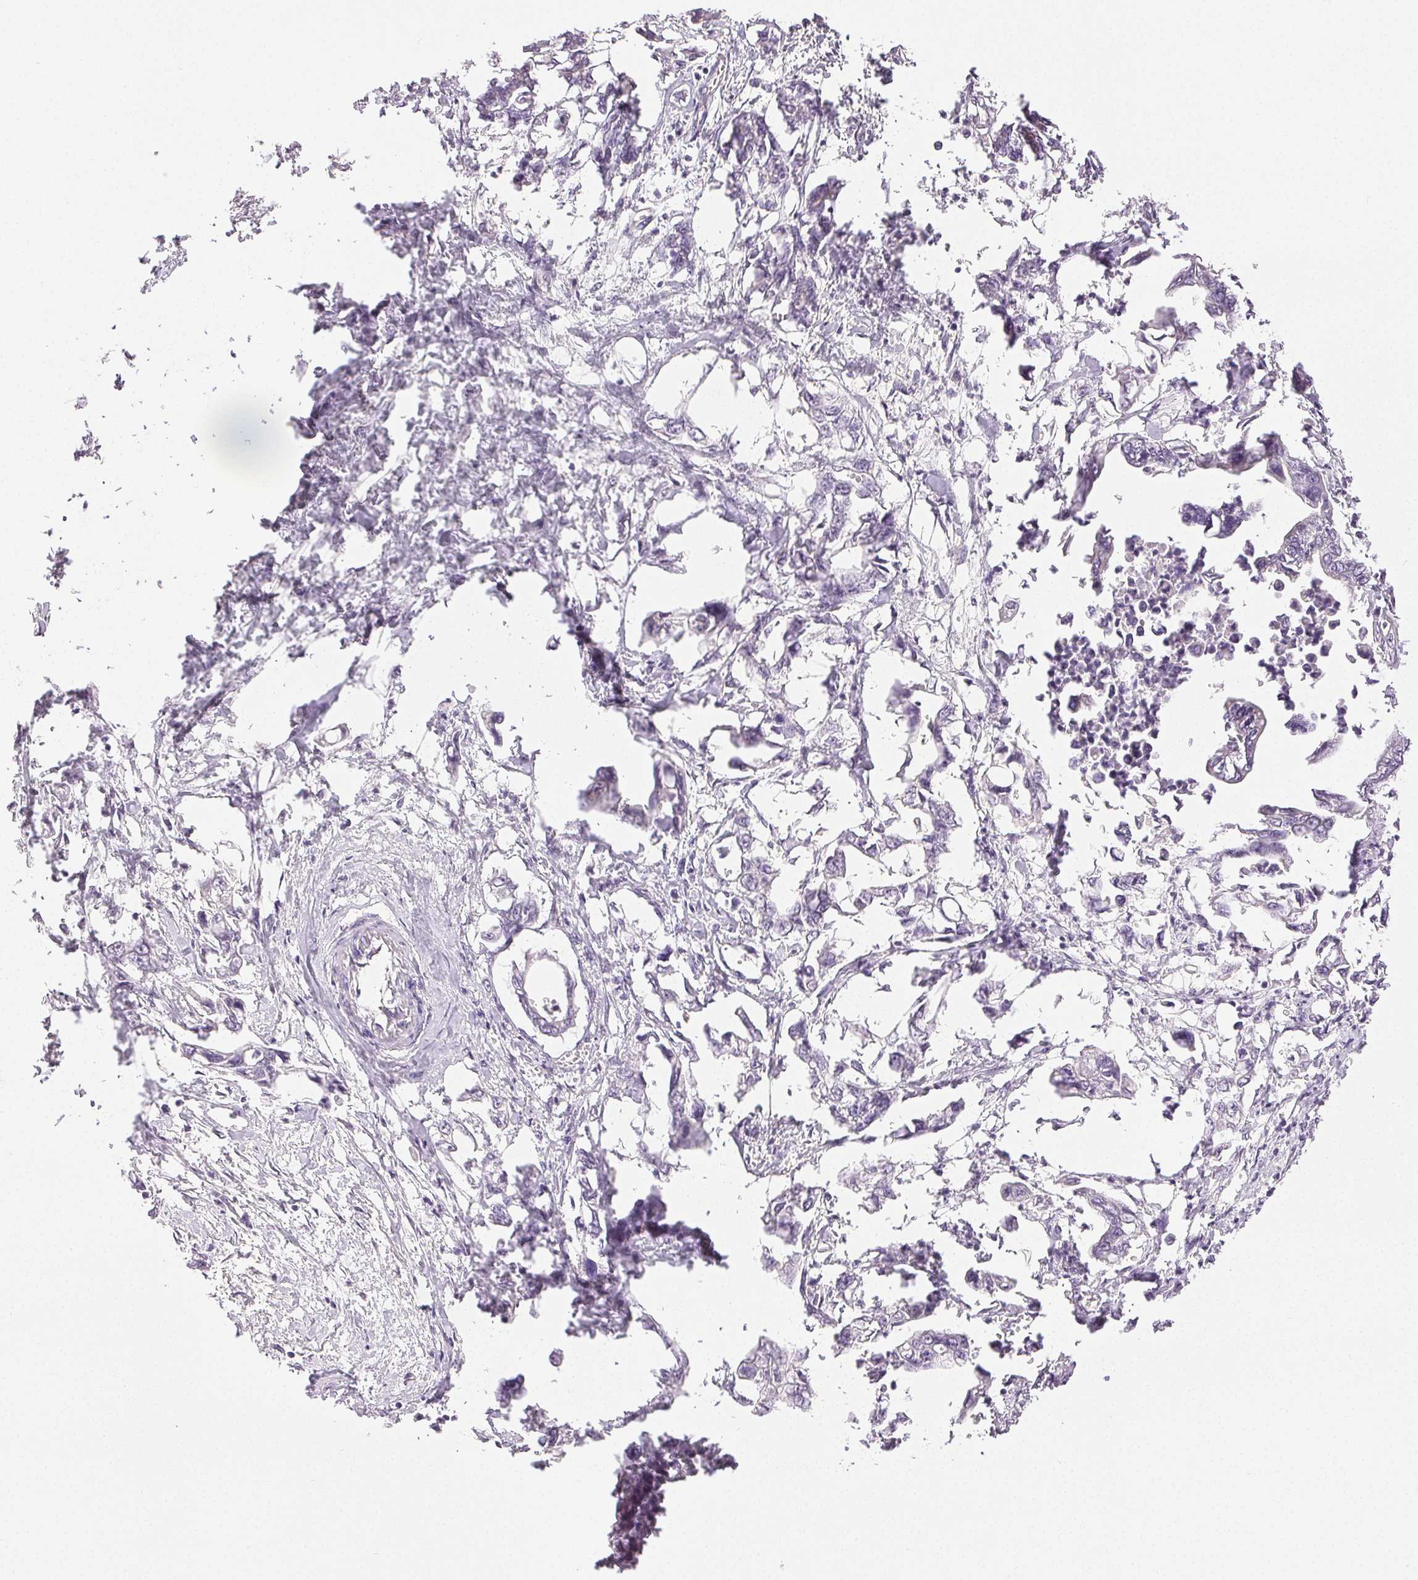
{"staining": {"intensity": "negative", "quantity": "none", "location": "none"}, "tissue": "pancreatic cancer", "cell_type": "Tumor cells", "image_type": "cancer", "snomed": [{"axis": "morphology", "description": "Adenocarcinoma, NOS"}, {"axis": "topography", "description": "Pancreas"}], "caption": "Image shows no protein positivity in tumor cells of pancreatic cancer tissue. The staining is performed using DAB (3,3'-diaminobenzidine) brown chromogen with nuclei counter-stained in using hematoxylin.", "gene": "PLCB1", "patient": {"sex": "male", "age": 61}}